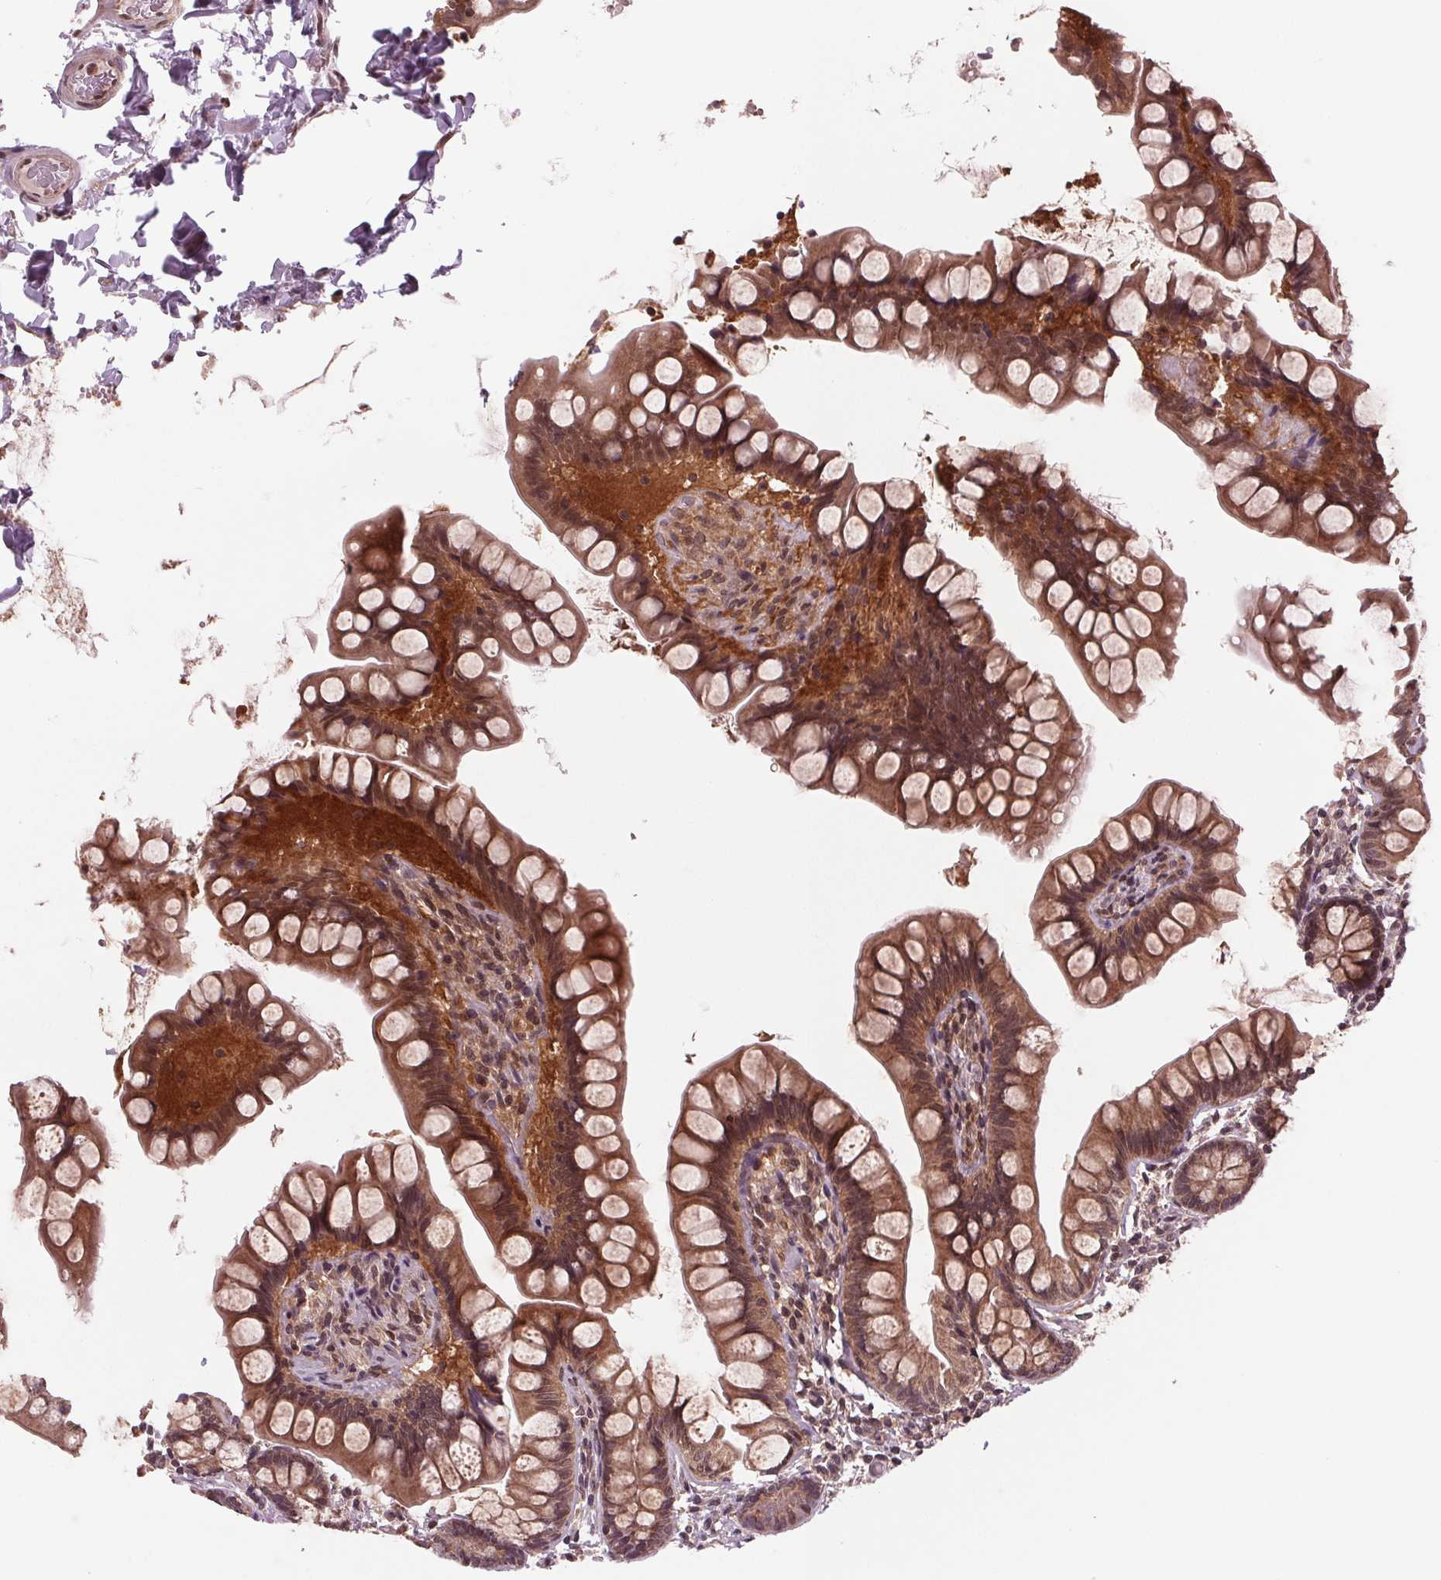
{"staining": {"intensity": "strong", "quantity": ">75%", "location": "cytoplasmic/membranous"}, "tissue": "small intestine", "cell_type": "Glandular cells", "image_type": "normal", "snomed": [{"axis": "morphology", "description": "Normal tissue, NOS"}, {"axis": "topography", "description": "Small intestine"}], "caption": "Immunohistochemistry (IHC) histopathology image of benign small intestine: human small intestine stained using immunohistochemistry (IHC) exhibits high levels of strong protein expression localized specifically in the cytoplasmic/membranous of glandular cells, appearing as a cytoplasmic/membranous brown color.", "gene": "STAT3", "patient": {"sex": "male", "age": 70}}